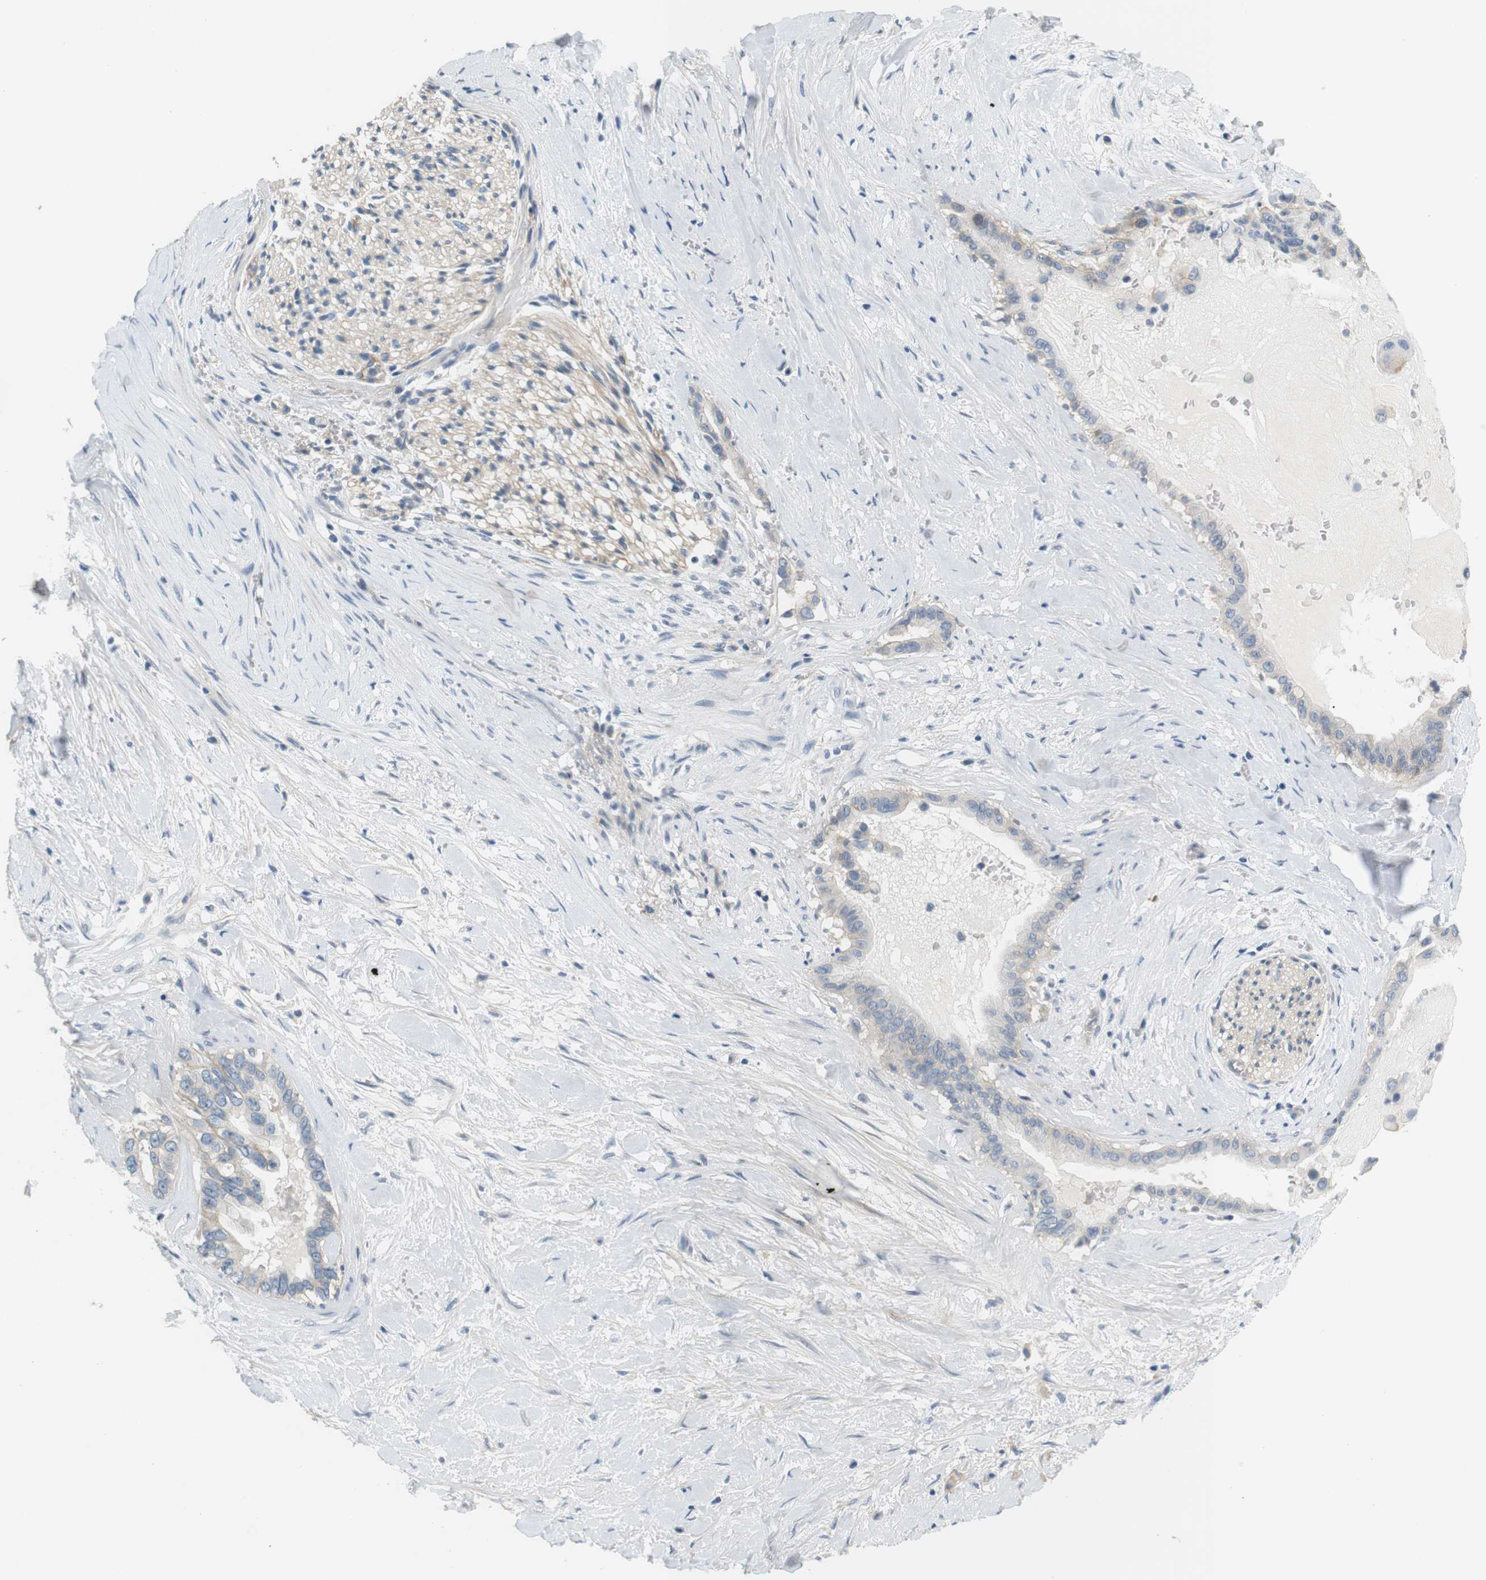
{"staining": {"intensity": "negative", "quantity": "none", "location": "none"}, "tissue": "pancreatic cancer", "cell_type": "Tumor cells", "image_type": "cancer", "snomed": [{"axis": "morphology", "description": "Adenocarcinoma, NOS"}, {"axis": "topography", "description": "Pancreas"}], "caption": "A photomicrograph of pancreatic cancer (adenocarcinoma) stained for a protein displays no brown staining in tumor cells. (DAB (3,3'-diaminobenzidine) immunohistochemistry, high magnification).", "gene": "SLC30A1", "patient": {"sex": "male", "age": 55}}